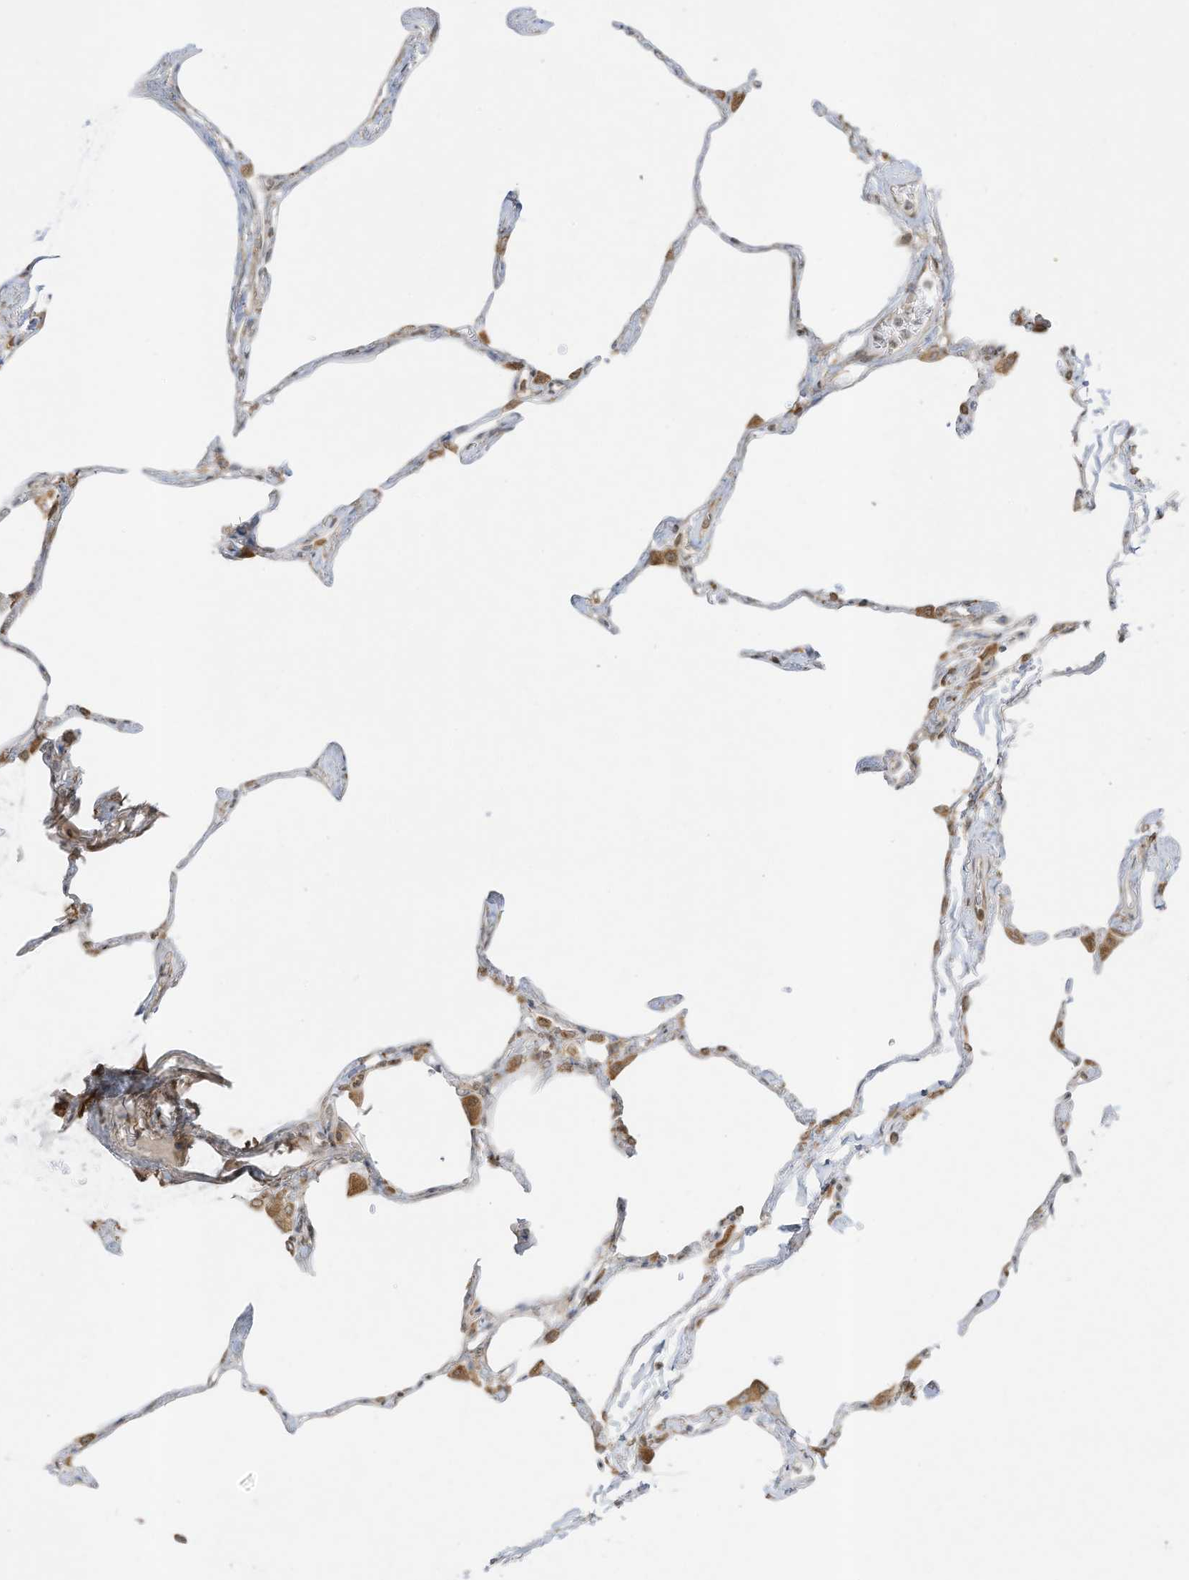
{"staining": {"intensity": "negative", "quantity": "none", "location": "none"}, "tissue": "lung", "cell_type": "Alveolar cells", "image_type": "normal", "snomed": [{"axis": "morphology", "description": "Normal tissue, NOS"}, {"axis": "topography", "description": "Lung"}], "caption": "Alveolar cells are negative for protein expression in unremarkable human lung. The staining was performed using DAB (3,3'-diaminobenzidine) to visualize the protein expression in brown, while the nuclei were stained in blue with hematoxylin (Magnification: 20x).", "gene": "PTK6", "patient": {"sex": "male", "age": 65}}